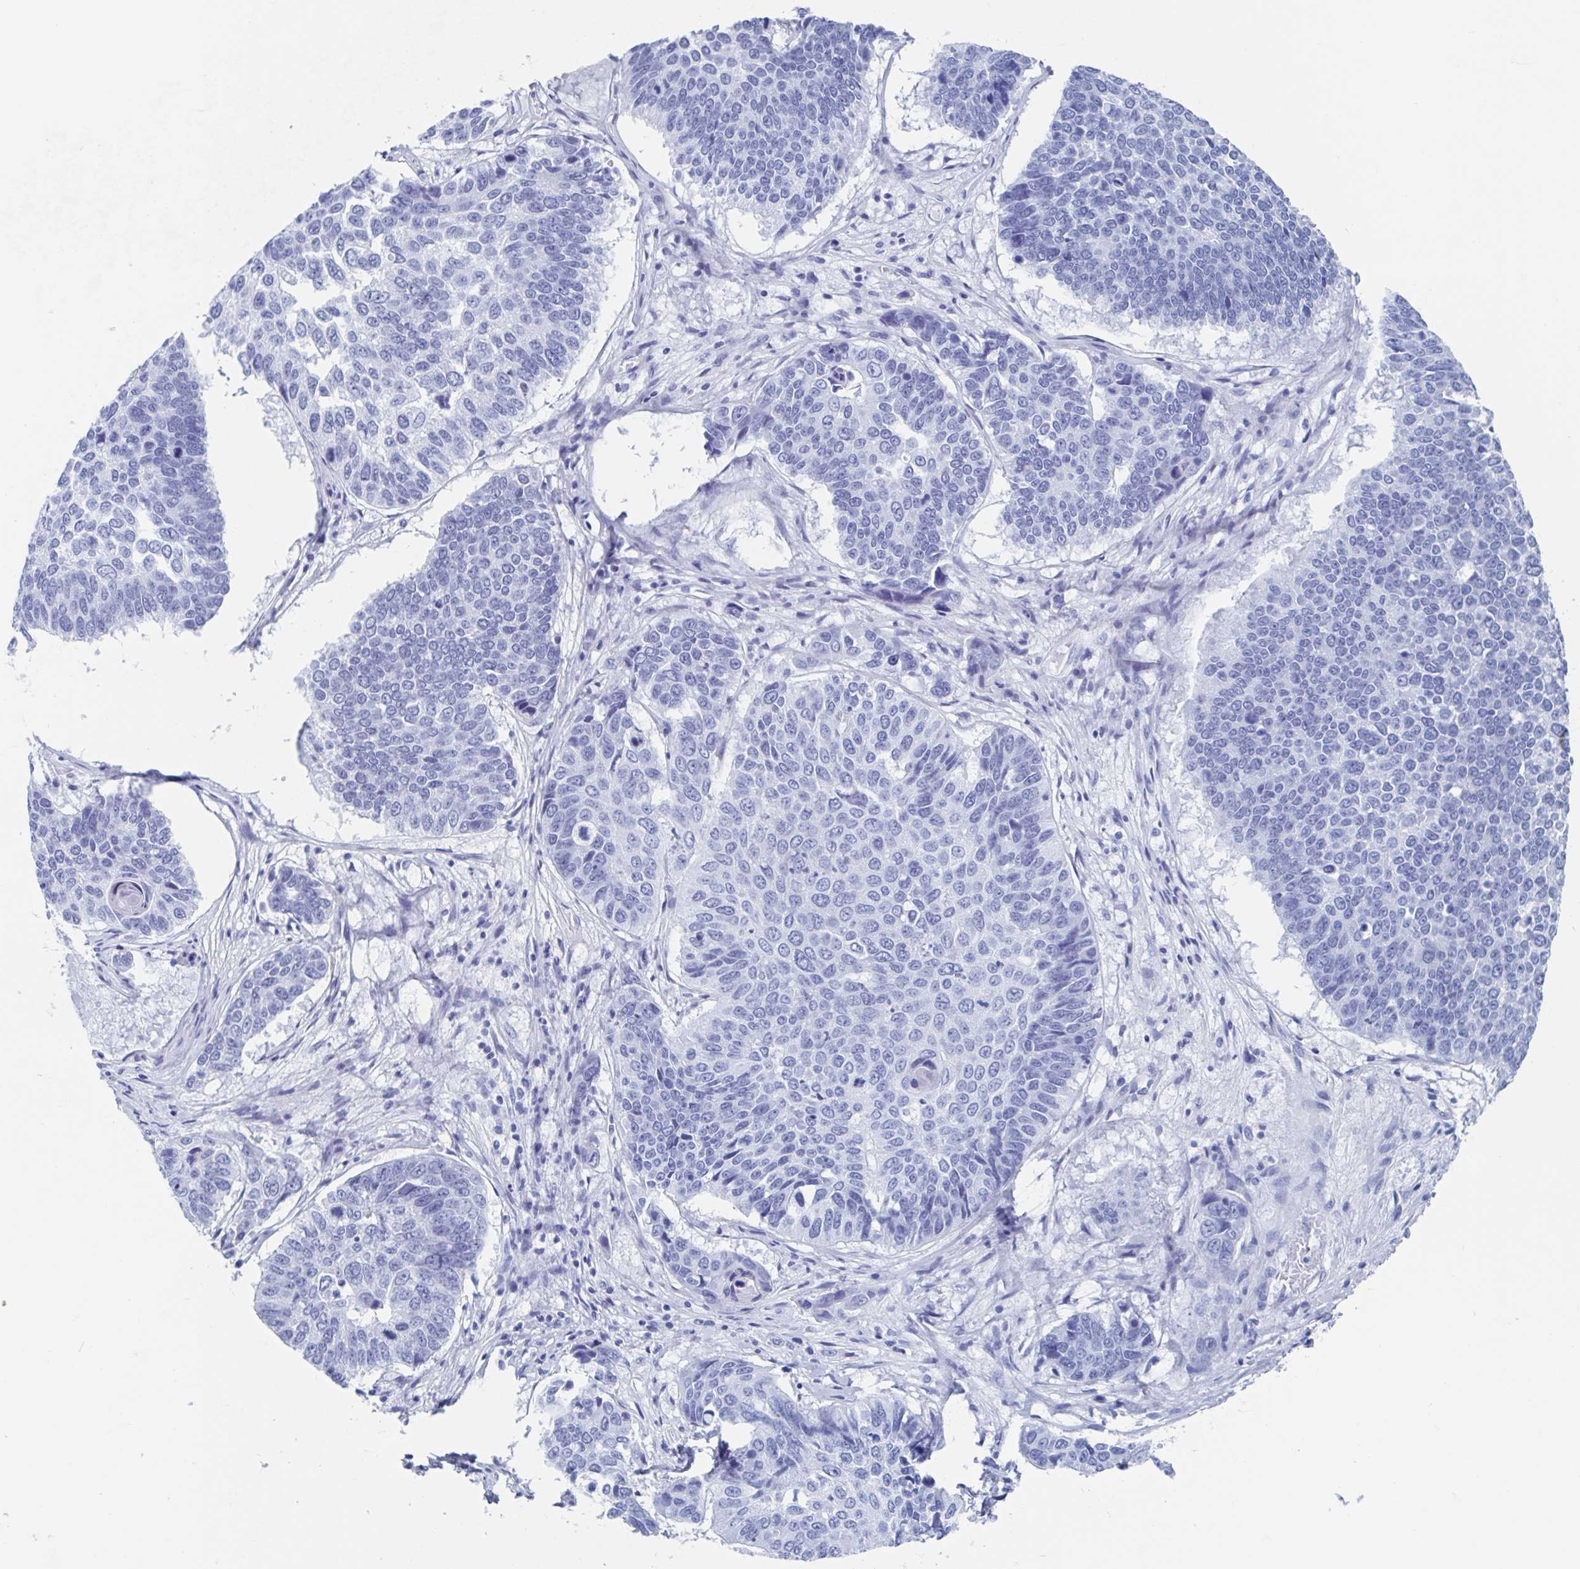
{"staining": {"intensity": "negative", "quantity": "none", "location": "none"}, "tissue": "lung cancer", "cell_type": "Tumor cells", "image_type": "cancer", "snomed": [{"axis": "morphology", "description": "Squamous cell carcinoma, NOS"}, {"axis": "topography", "description": "Lung"}], "caption": "Lung cancer (squamous cell carcinoma) was stained to show a protein in brown. There is no significant positivity in tumor cells.", "gene": "C10orf53", "patient": {"sex": "male", "age": 73}}